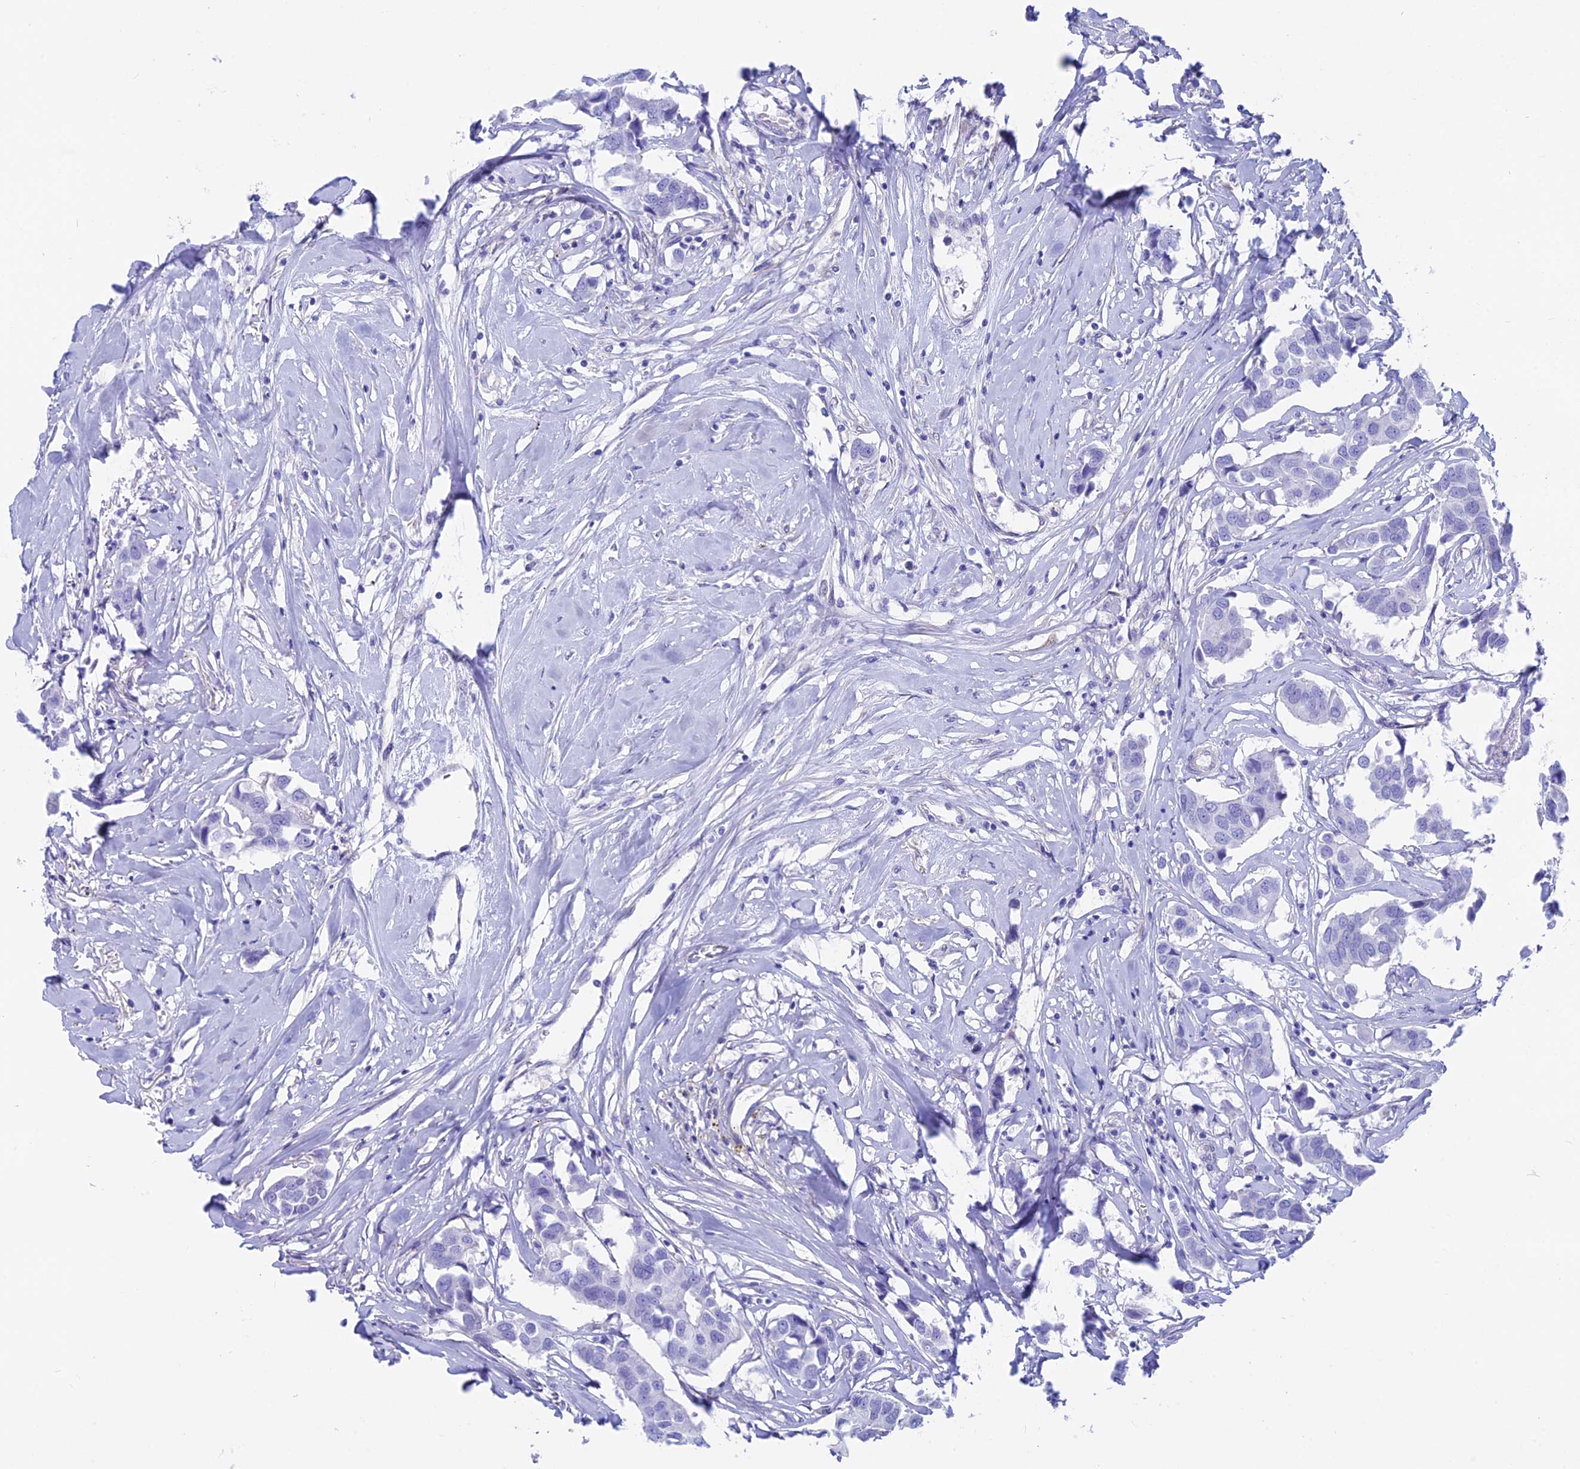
{"staining": {"intensity": "negative", "quantity": "none", "location": "none"}, "tissue": "breast cancer", "cell_type": "Tumor cells", "image_type": "cancer", "snomed": [{"axis": "morphology", "description": "Duct carcinoma"}, {"axis": "topography", "description": "Breast"}], "caption": "Tumor cells show no significant positivity in breast intraductal carcinoma.", "gene": "GNGT2", "patient": {"sex": "female", "age": 80}}